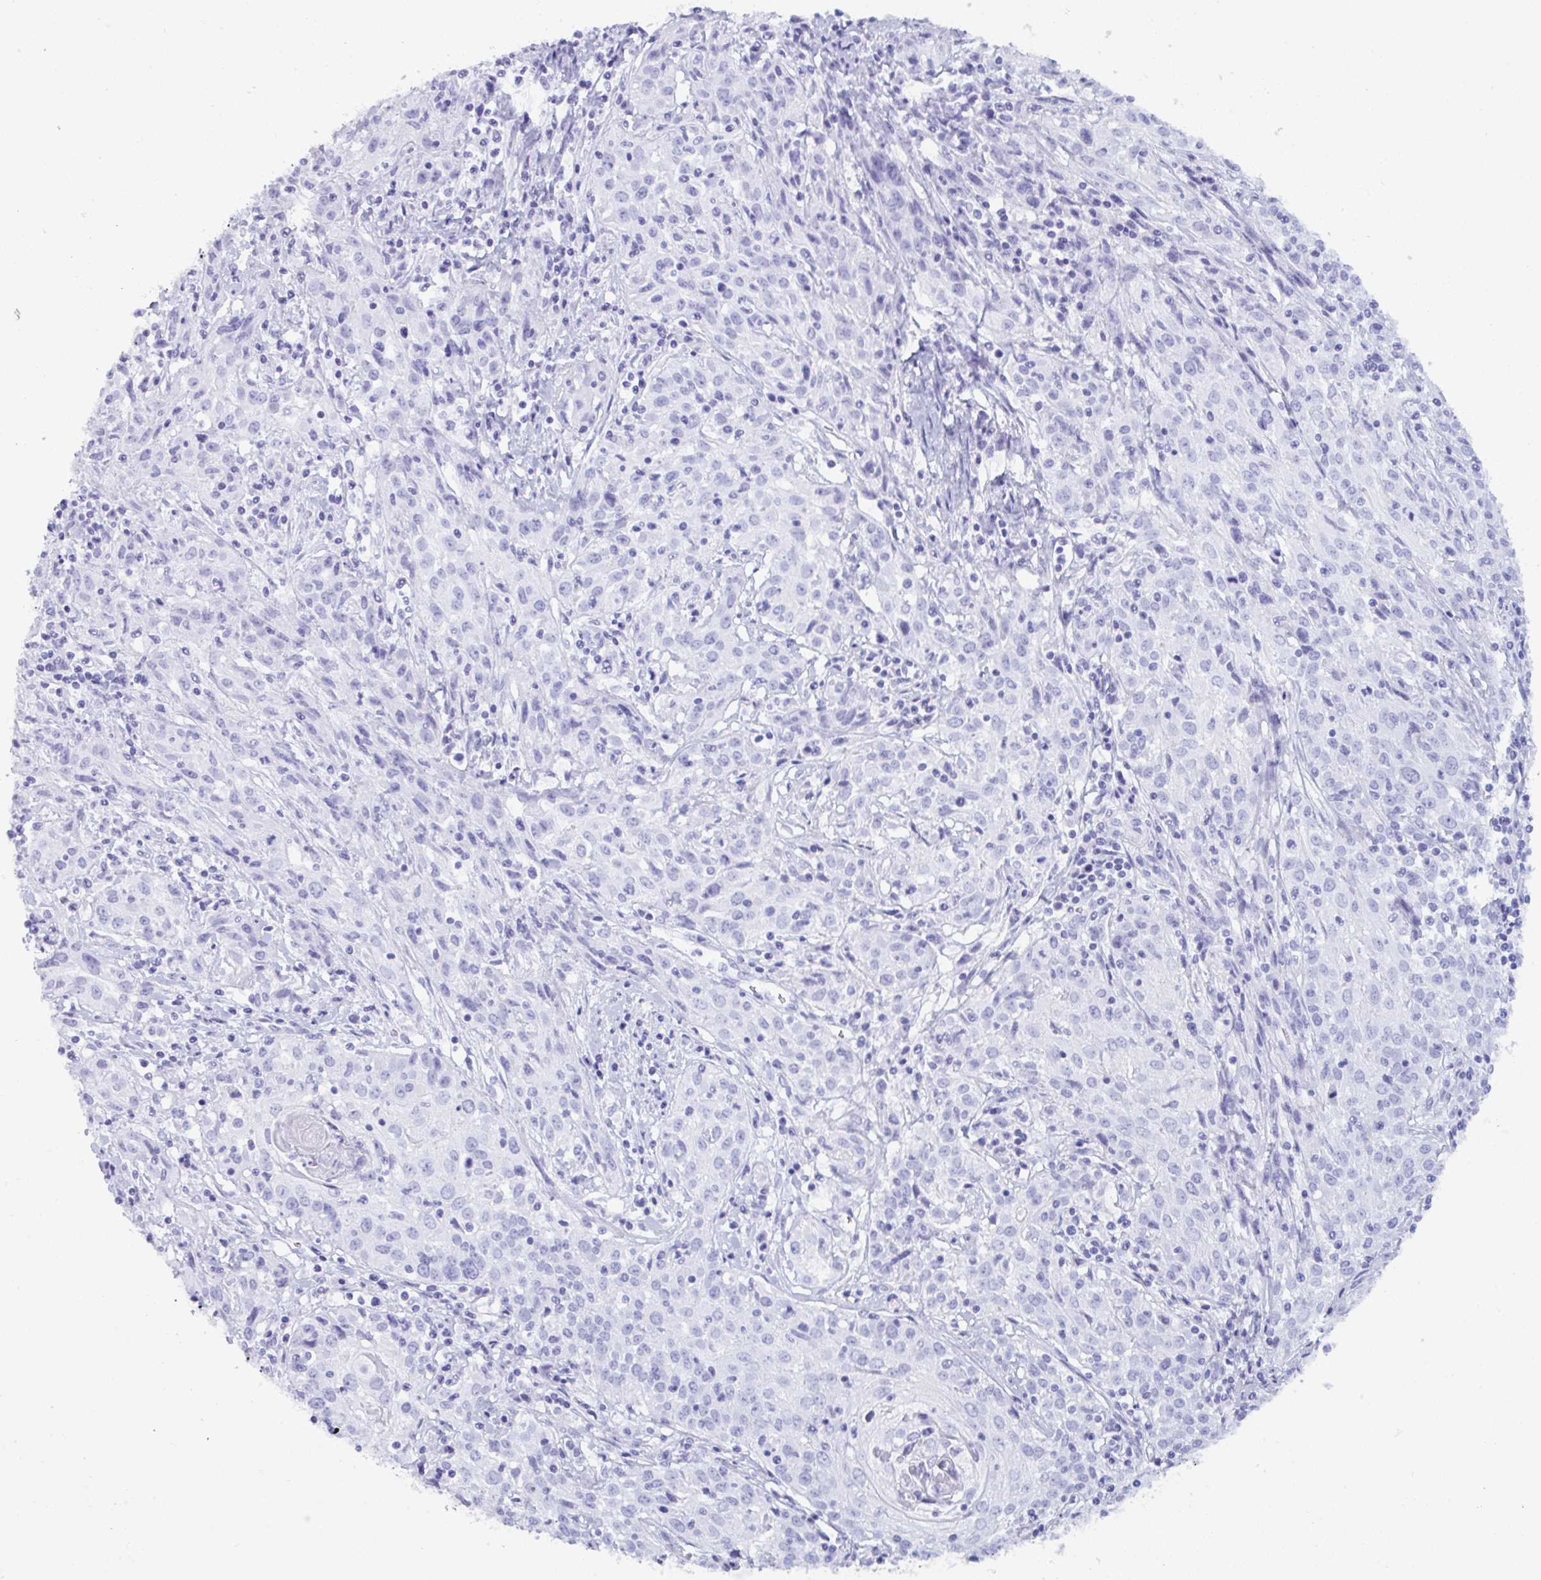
{"staining": {"intensity": "negative", "quantity": "none", "location": "none"}, "tissue": "cervical cancer", "cell_type": "Tumor cells", "image_type": "cancer", "snomed": [{"axis": "morphology", "description": "Squamous cell carcinoma, NOS"}, {"axis": "topography", "description": "Cervix"}], "caption": "Immunohistochemistry of human cervical squamous cell carcinoma shows no positivity in tumor cells. (Brightfield microscopy of DAB (3,3'-diaminobenzidine) IHC at high magnification).", "gene": "MRGPRG", "patient": {"sex": "female", "age": 57}}